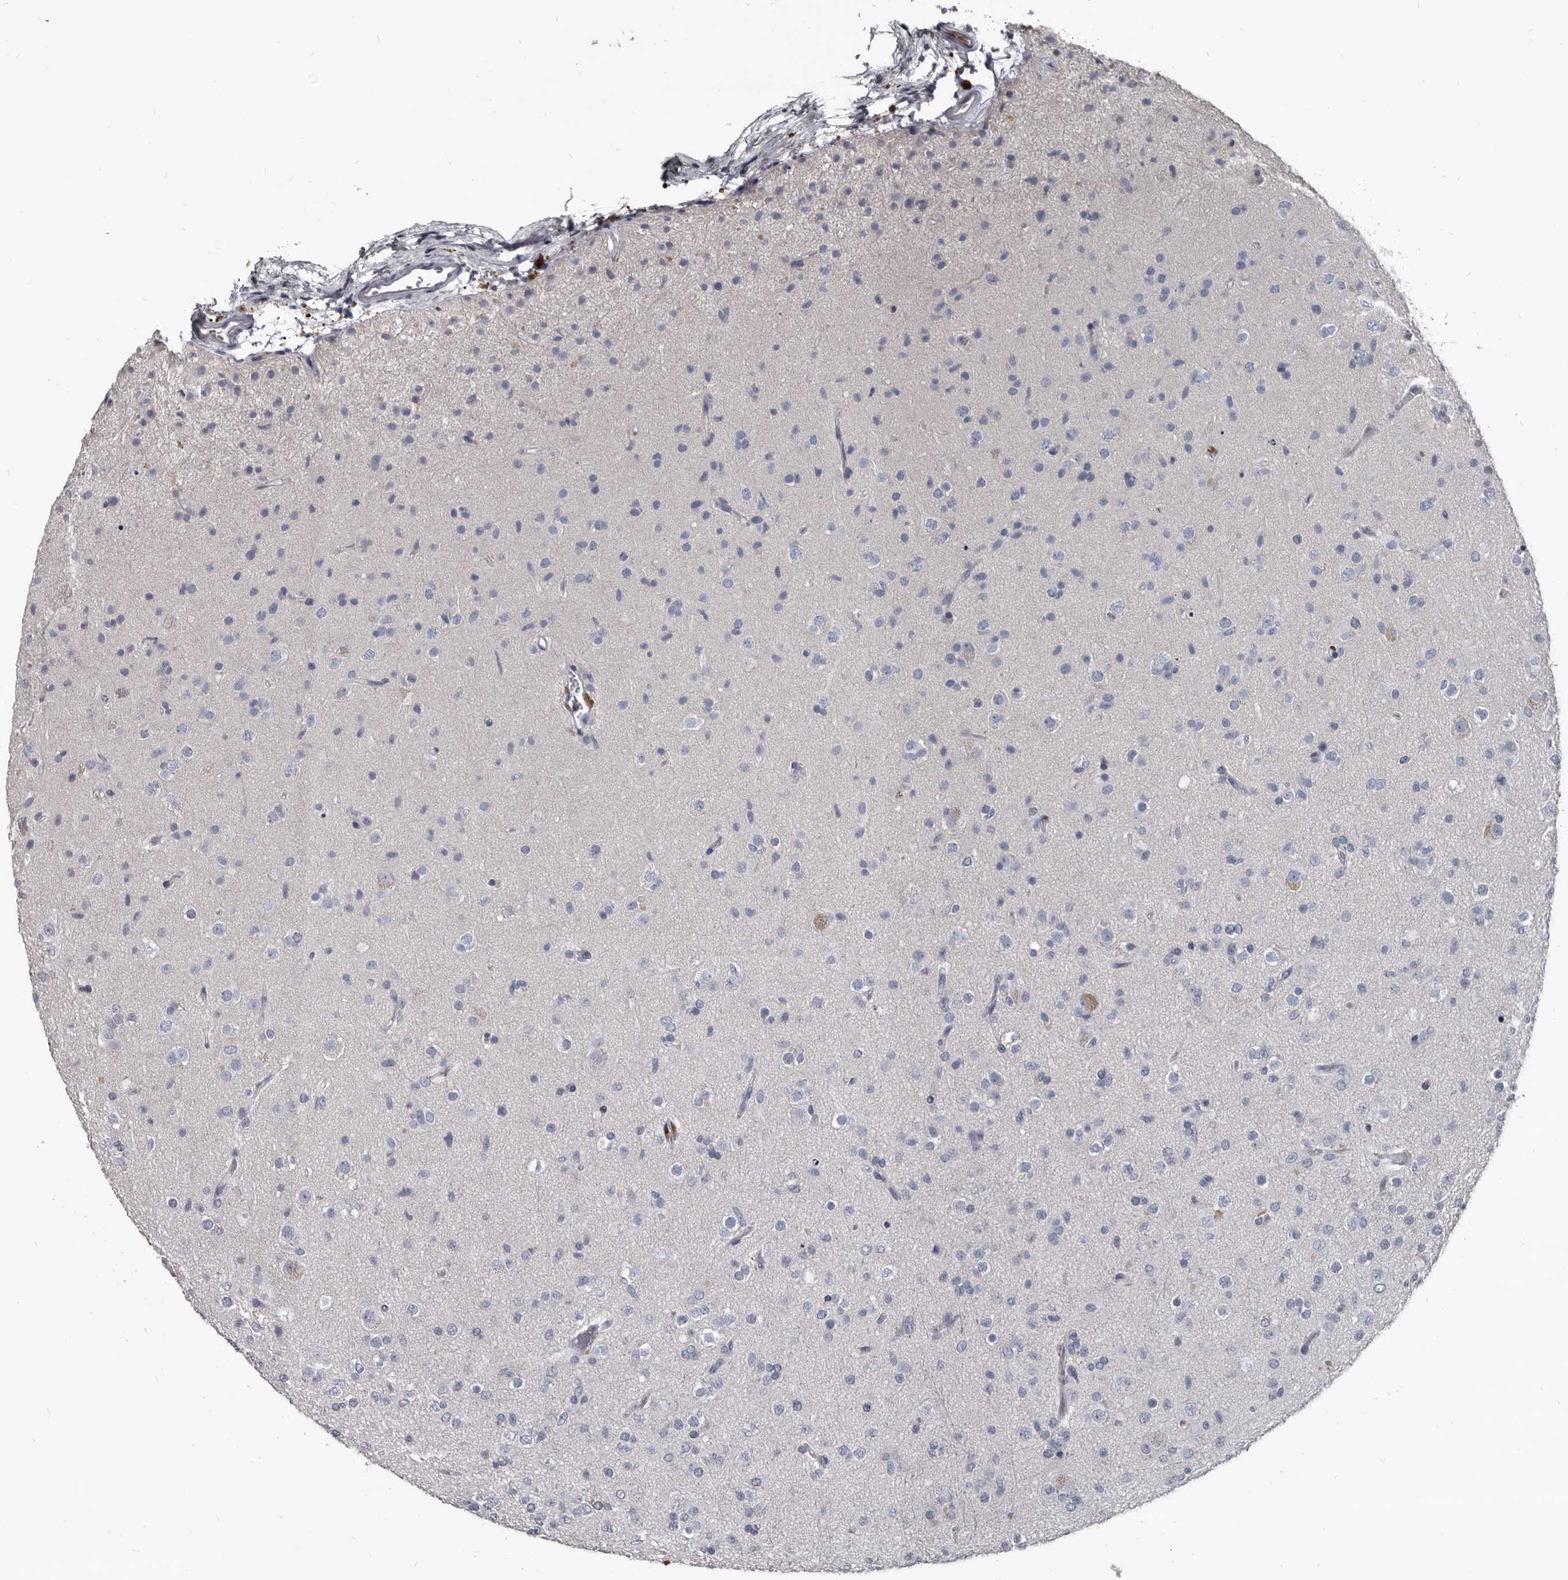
{"staining": {"intensity": "negative", "quantity": "none", "location": "none"}, "tissue": "glioma", "cell_type": "Tumor cells", "image_type": "cancer", "snomed": [{"axis": "morphology", "description": "Glioma, malignant, Low grade"}, {"axis": "topography", "description": "Brain"}], "caption": "This image is of malignant glioma (low-grade) stained with immunohistochemistry (IHC) to label a protein in brown with the nuclei are counter-stained blue. There is no expression in tumor cells.", "gene": "GREB1", "patient": {"sex": "male", "age": 65}}